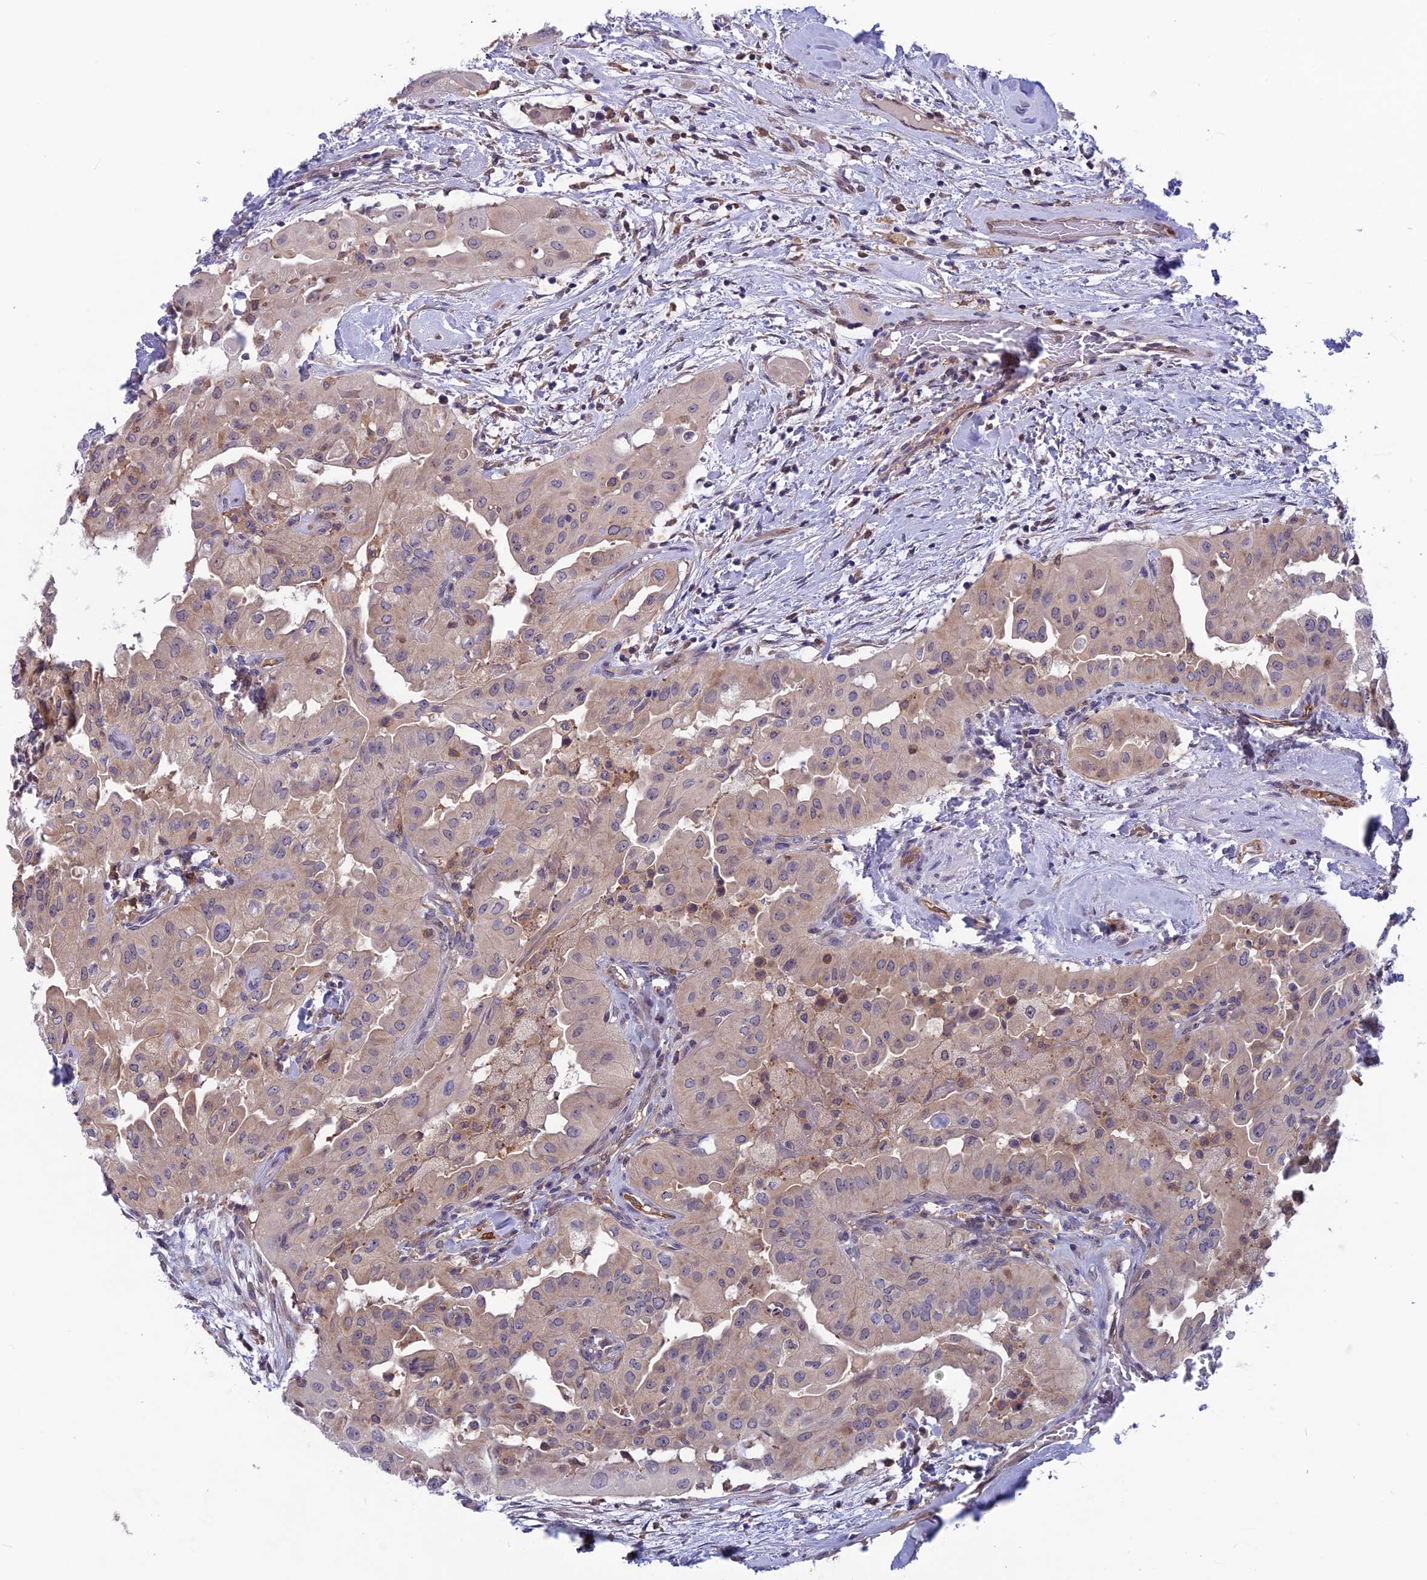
{"staining": {"intensity": "weak", "quantity": "25%-75%", "location": "cytoplasmic/membranous"}, "tissue": "thyroid cancer", "cell_type": "Tumor cells", "image_type": "cancer", "snomed": [{"axis": "morphology", "description": "Papillary adenocarcinoma, NOS"}, {"axis": "topography", "description": "Thyroid gland"}], "caption": "Immunohistochemistry of papillary adenocarcinoma (thyroid) shows low levels of weak cytoplasmic/membranous positivity in approximately 25%-75% of tumor cells. The protein is stained brown, and the nuclei are stained in blue (DAB (3,3'-diaminobenzidine) IHC with brightfield microscopy, high magnification).", "gene": "MAST2", "patient": {"sex": "female", "age": 59}}